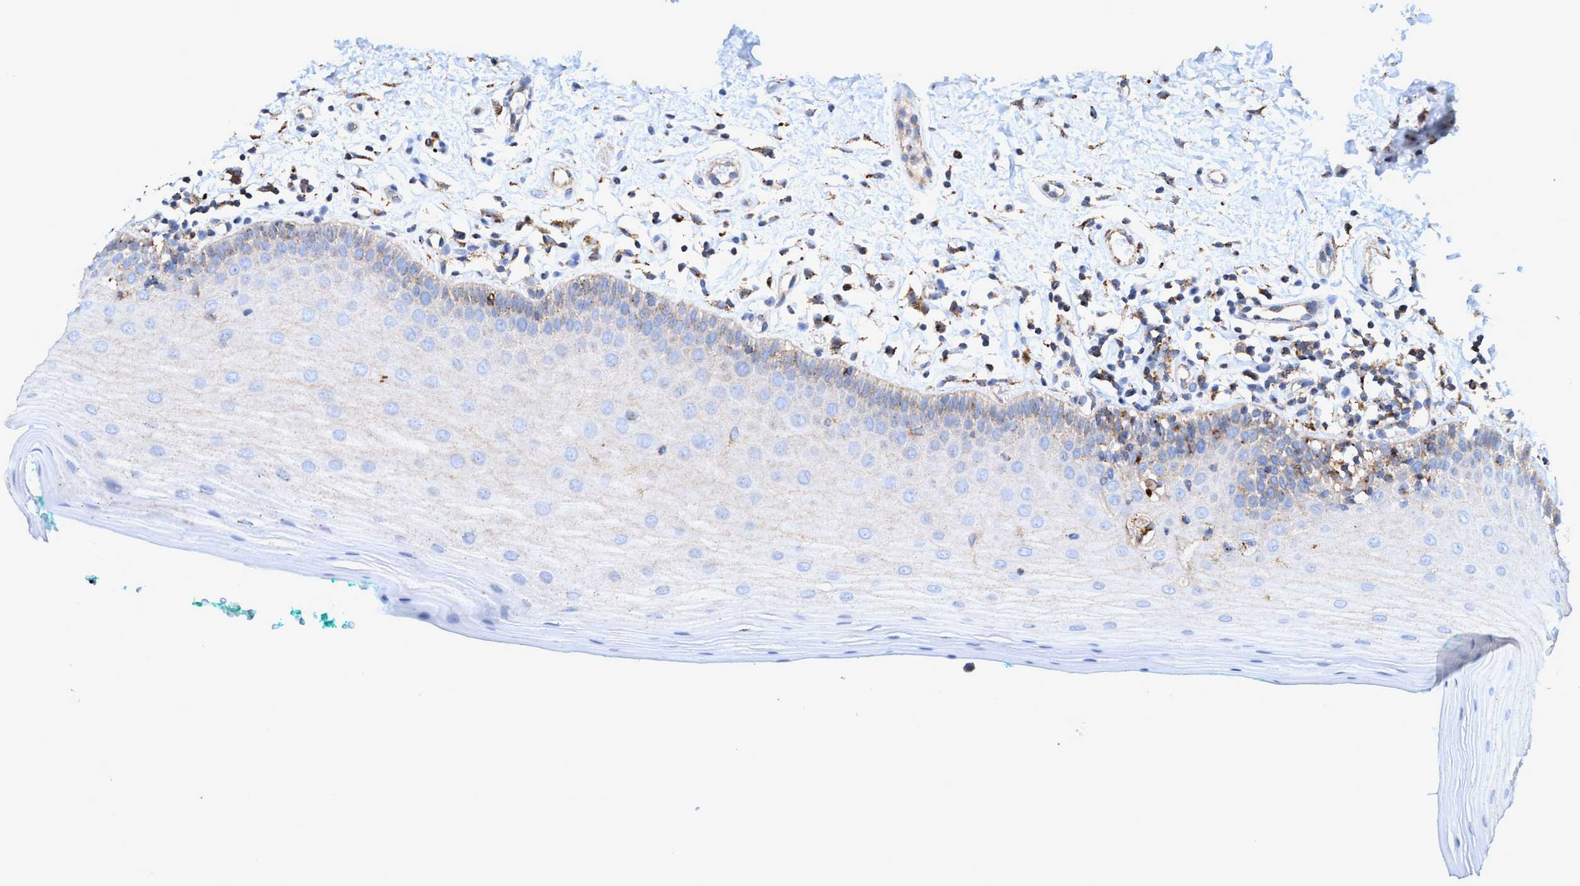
{"staining": {"intensity": "weak", "quantity": "<25%", "location": "cytoplasmic/membranous"}, "tissue": "oral mucosa", "cell_type": "Squamous epithelial cells", "image_type": "normal", "snomed": [{"axis": "morphology", "description": "Normal tissue, NOS"}, {"axis": "topography", "description": "Skeletal muscle"}, {"axis": "topography", "description": "Oral tissue"}], "caption": "The image exhibits no staining of squamous epithelial cells in unremarkable oral mucosa.", "gene": "TRIM65", "patient": {"sex": "male", "age": 58}}